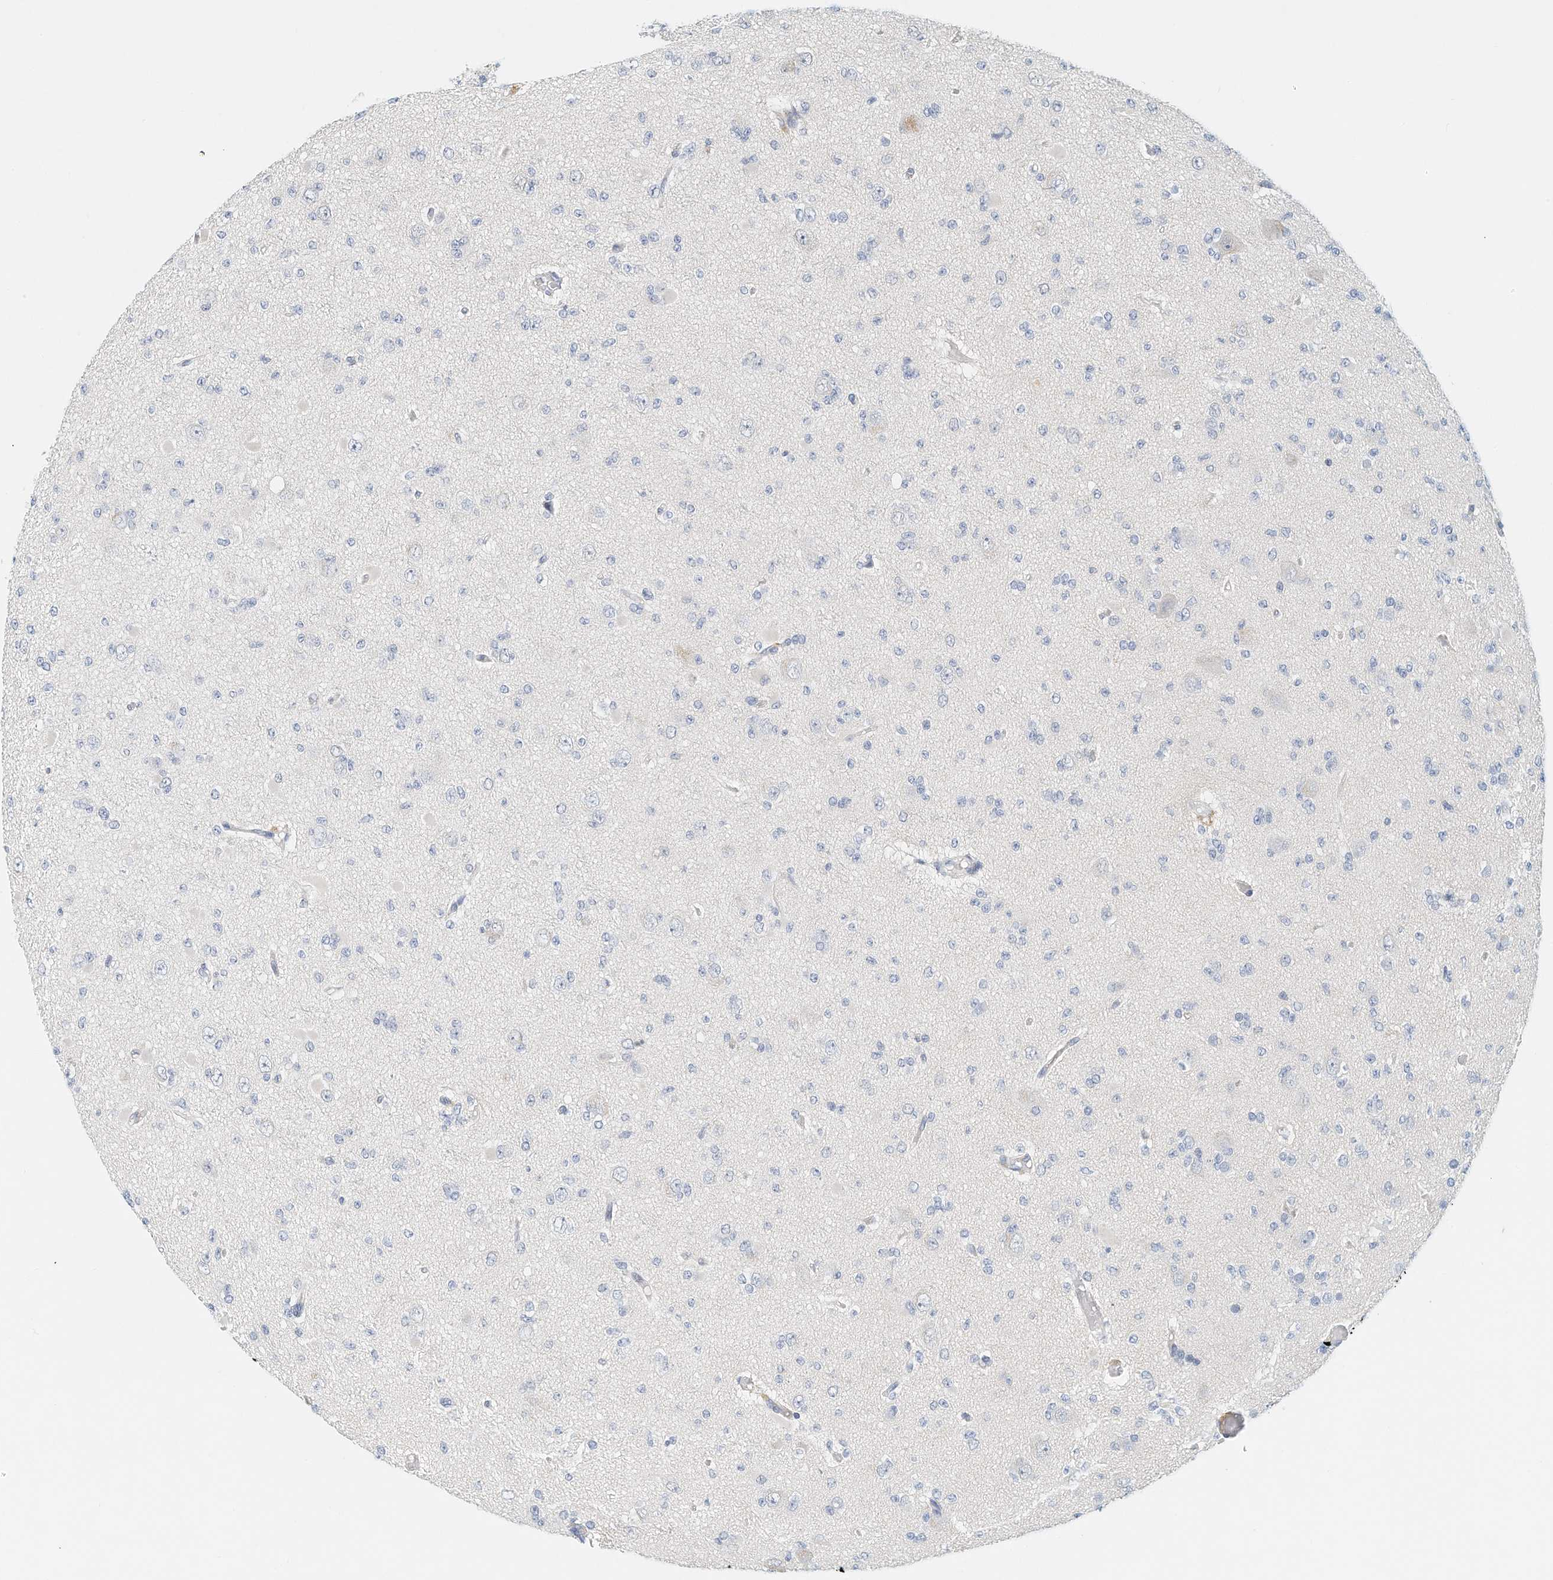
{"staining": {"intensity": "negative", "quantity": "none", "location": "none"}, "tissue": "glioma", "cell_type": "Tumor cells", "image_type": "cancer", "snomed": [{"axis": "morphology", "description": "Glioma, malignant, Low grade"}, {"axis": "topography", "description": "Brain"}], "caption": "Immunohistochemical staining of human glioma reveals no significant expression in tumor cells.", "gene": "ARHGAP28", "patient": {"sex": "female", "age": 22}}